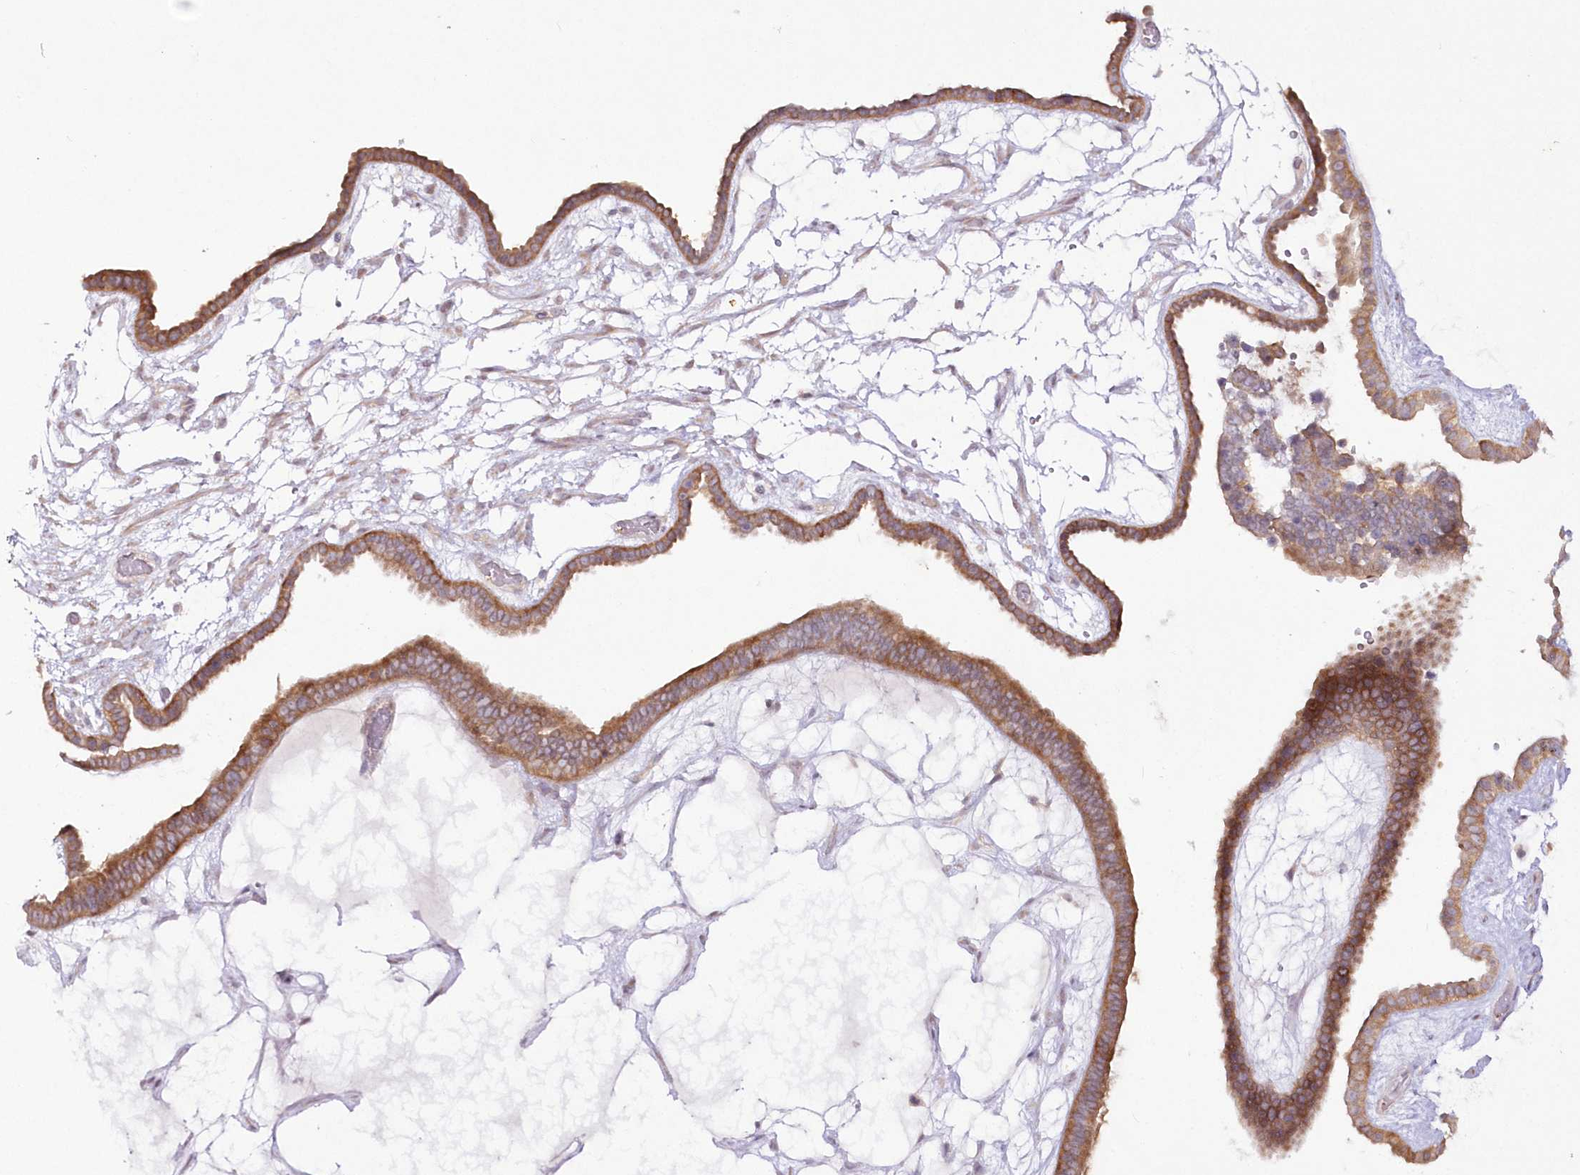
{"staining": {"intensity": "moderate", "quantity": ">75%", "location": "cytoplasmic/membranous"}, "tissue": "ovarian cancer", "cell_type": "Tumor cells", "image_type": "cancer", "snomed": [{"axis": "morphology", "description": "Cystadenocarcinoma, serous, NOS"}, {"axis": "topography", "description": "Ovary"}], "caption": "Ovarian cancer was stained to show a protein in brown. There is medium levels of moderate cytoplasmic/membranous staining in approximately >75% of tumor cells.", "gene": "IPMK", "patient": {"sex": "female", "age": 56}}